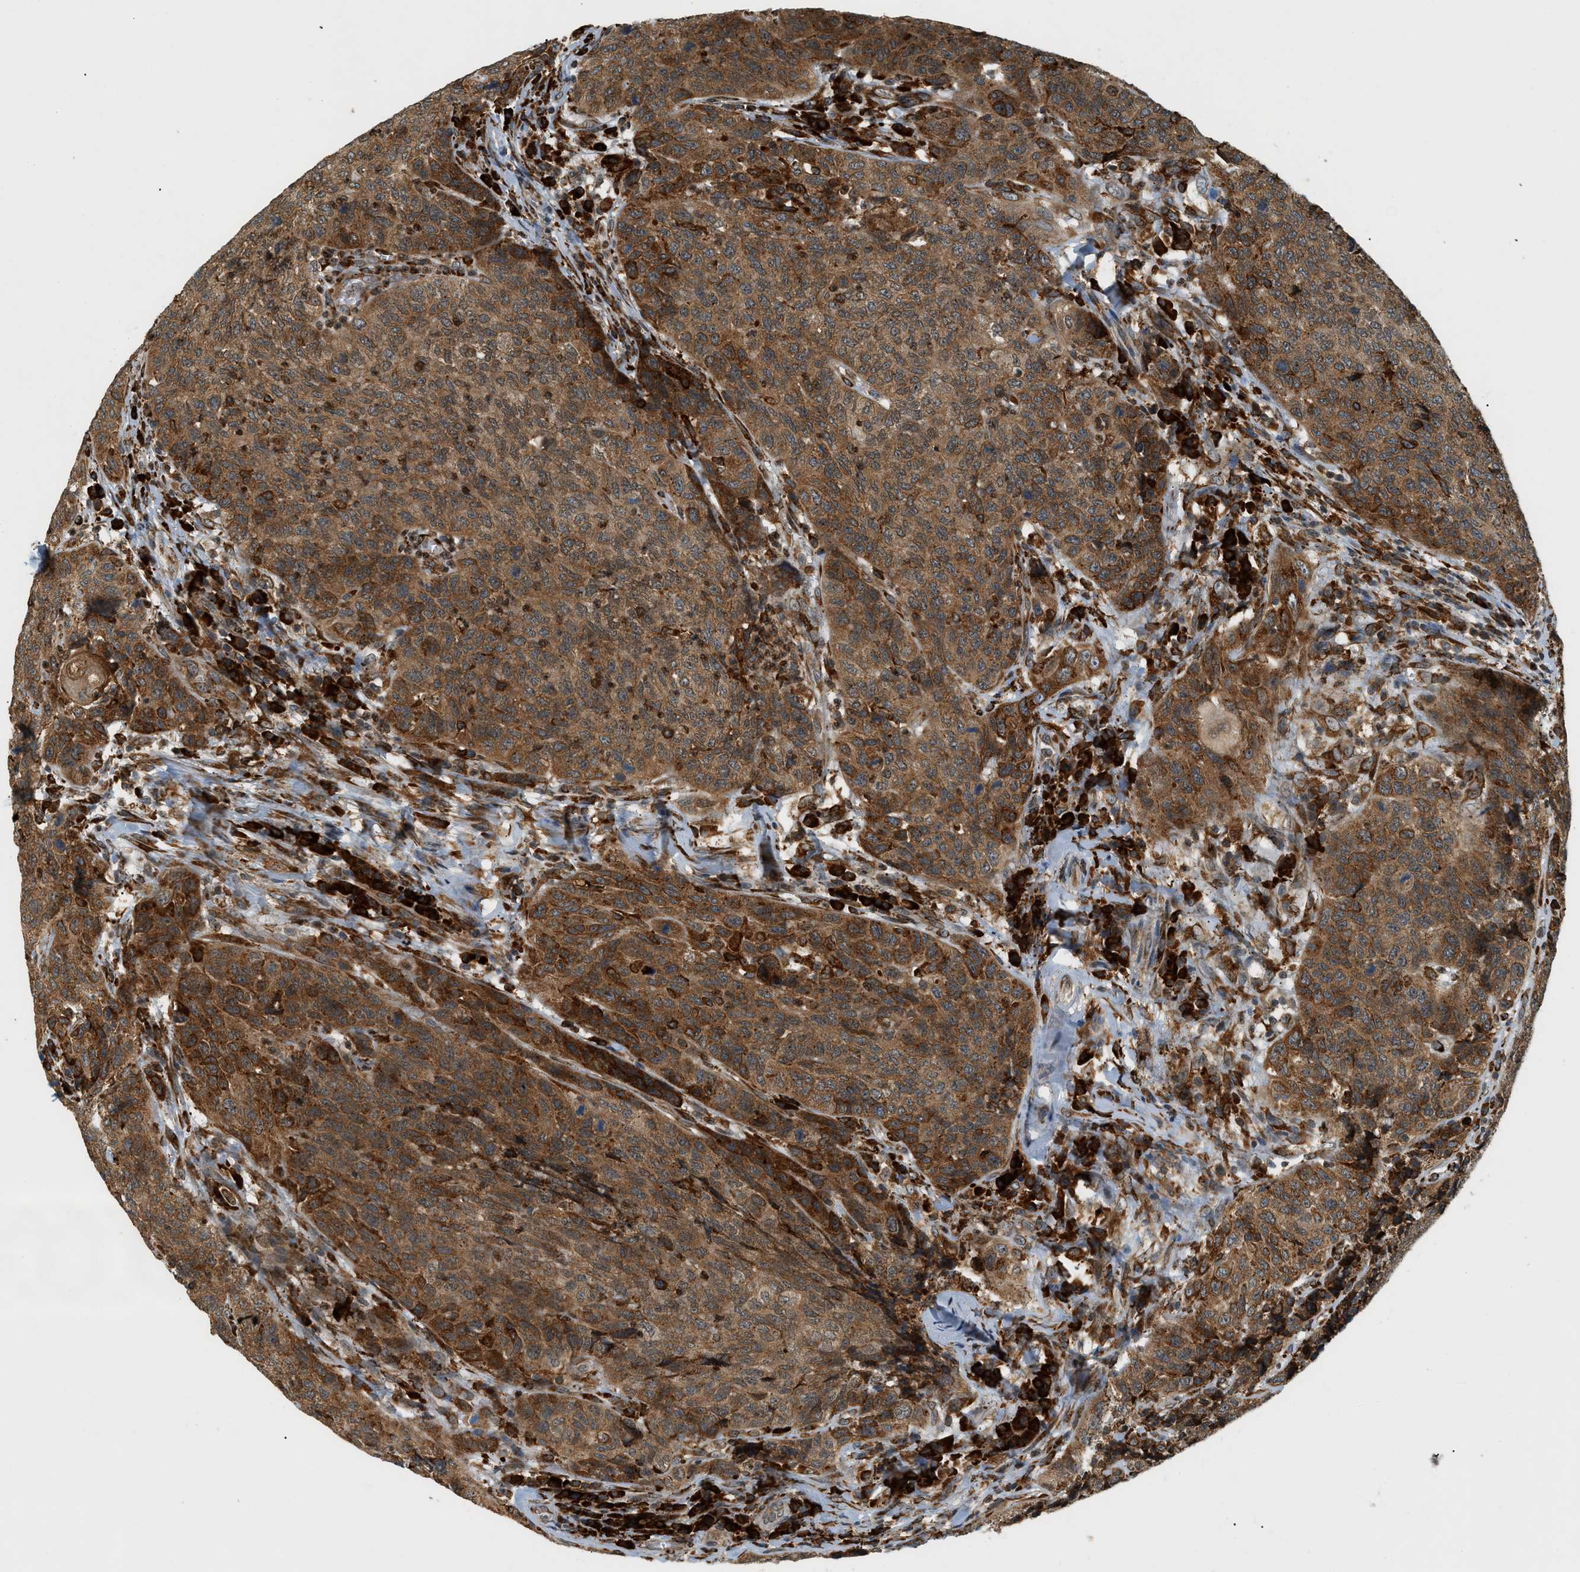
{"staining": {"intensity": "strong", "quantity": ">75%", "location": "cytoplasmic/membranous"}, "tissue": "head and neck cancer", "cell_type": "Tumor cells", "image_type": "cancer", "snomed": [{"axis": "morphology", "description": "Squamous cell carcinoma, NOS"}, {"axis": "topography", "description": "Head-Neck"}], "caption": "Protein expression analysis of head and neck cancer (squamous cell carcinoma) reveals strong cytoplasmic/membranous positivity in approximately >75% of tumor cells.", "gene": "SEMA4D", "patient": {"sex": "male", "age": 66}}